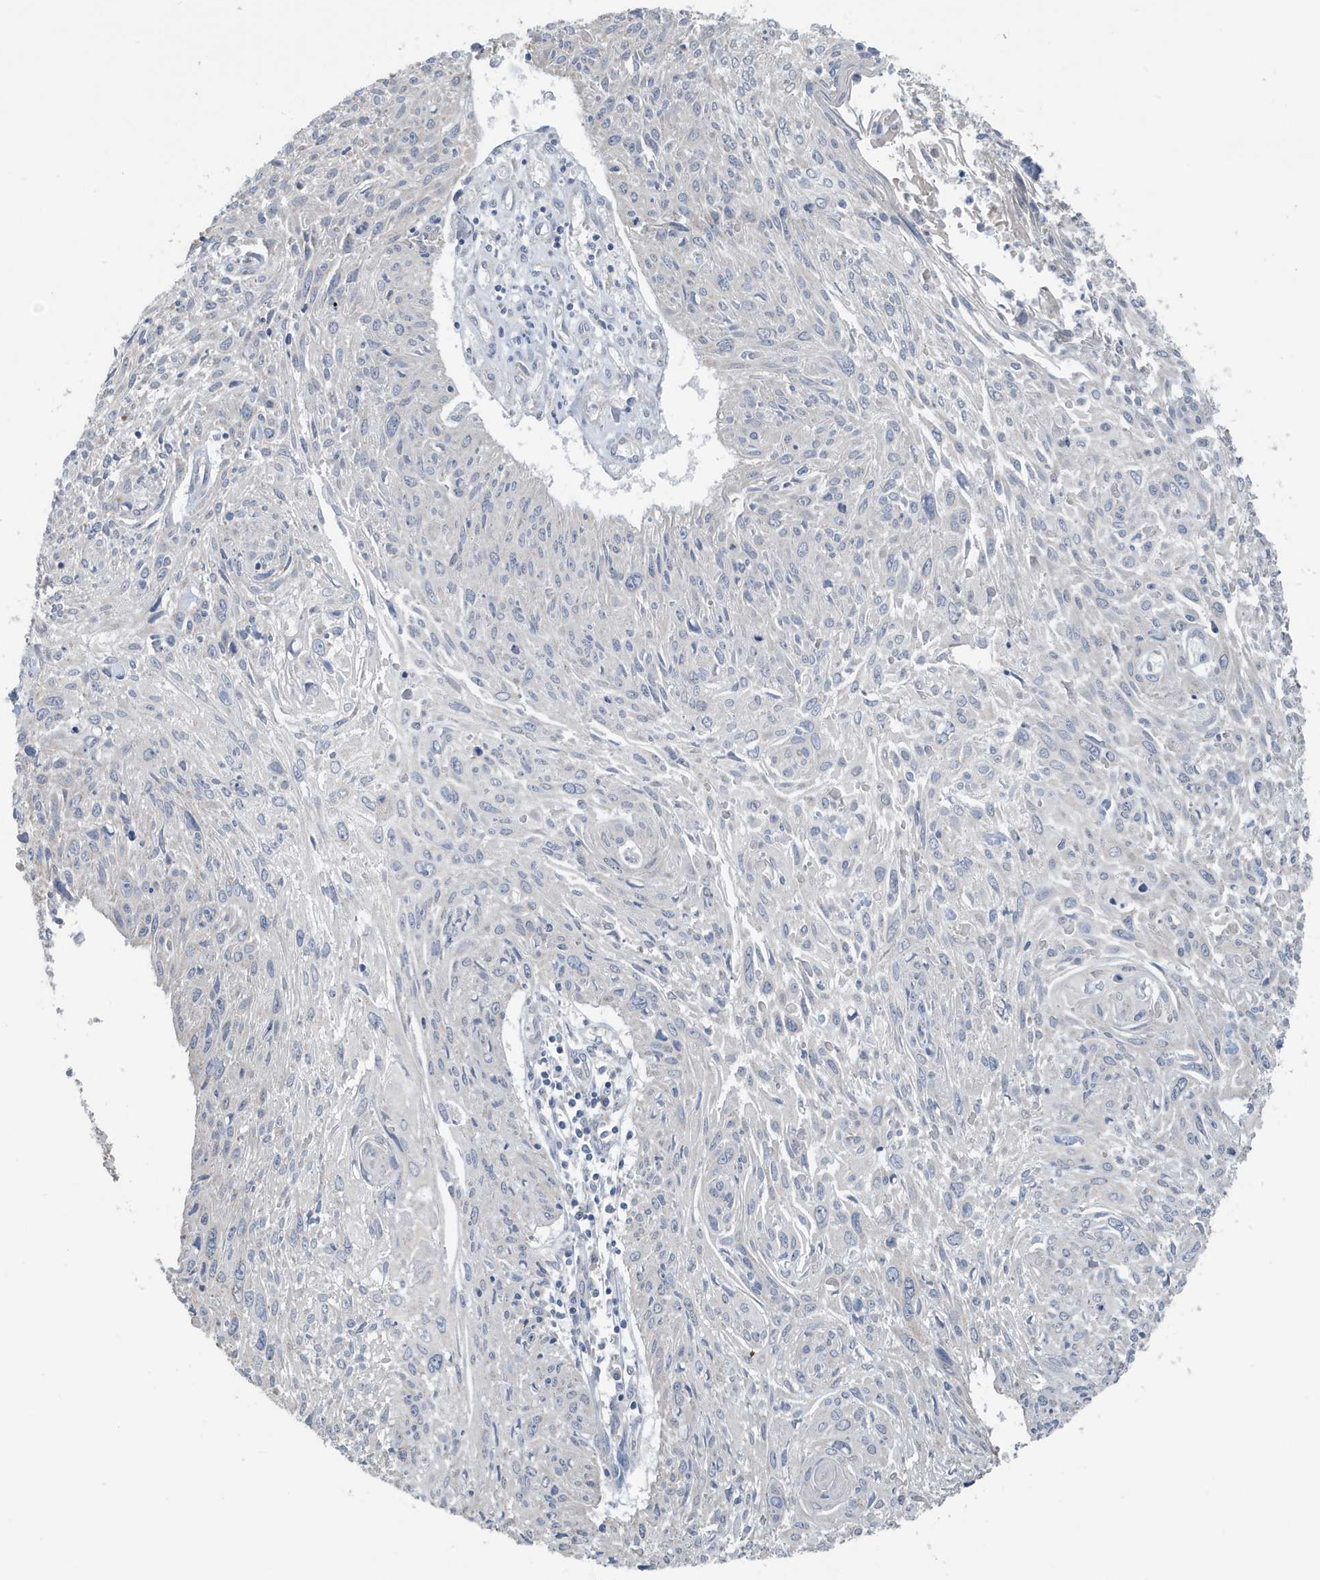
{"staining": {"intensity": "negative", "quantity": "none", "location": "none"}, "tissue": "cervical cancer", "cell_type": "Tumor cells", "image_type": "cancer", "snomed": [{"axis": "morphology", "description": "Squamous cell carcinoma, NOS"}, {"axis": "topography", "description": "Cervix"}], "caption": "A micrograph of cervical squamous cell carcinoma stained for a protein shows no brown staining in tumor cells.", "gene": "UGT2B4", "patient": {"sex": "female", "age": 51}}